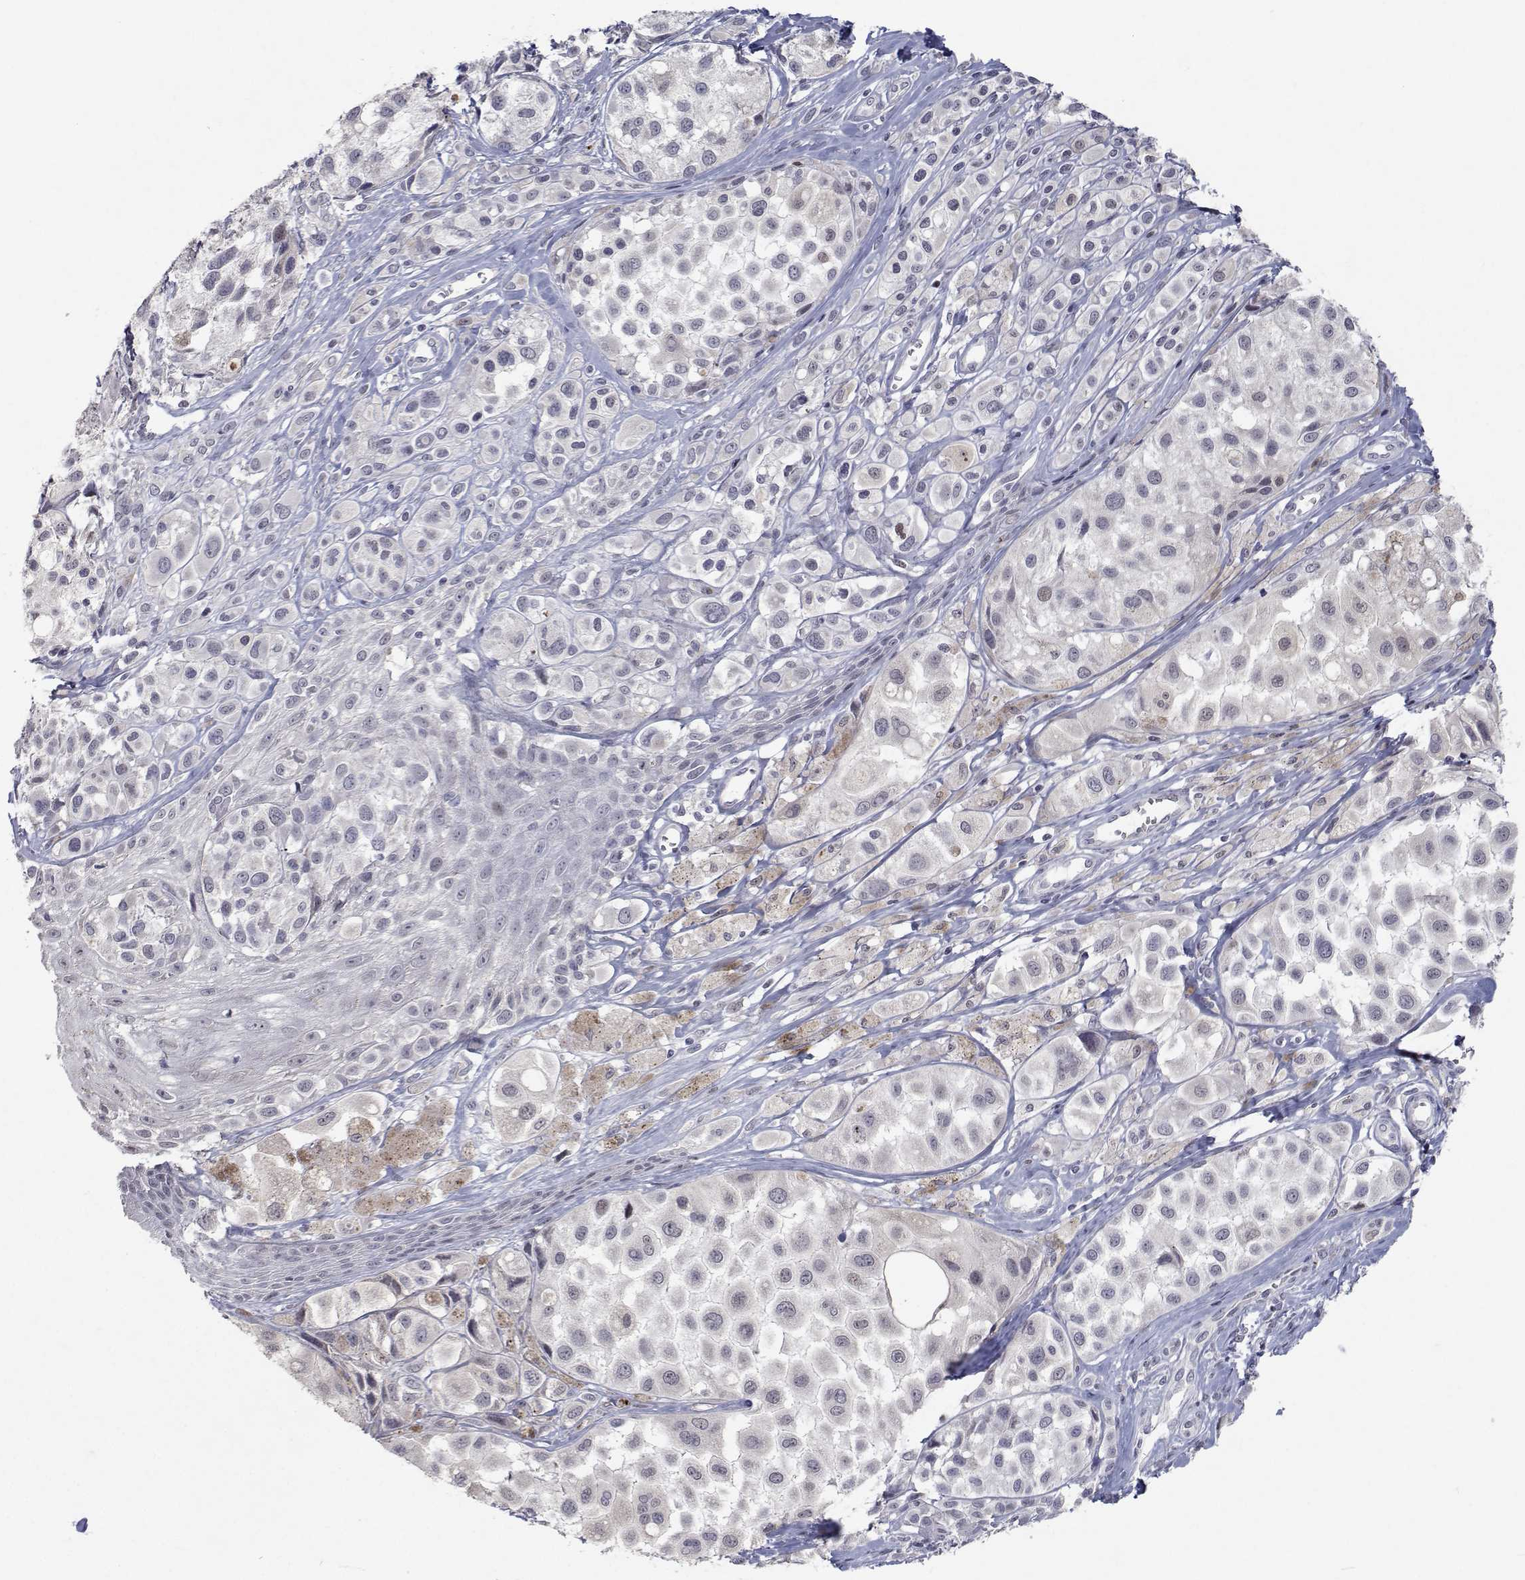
{"staining": {"intensity": "negative", "quantity": "none", "location": "none"}, "tissue": "melanoma", "cell_type": "Tumor cells", "image_type": "cancer", "snomed": [{"axis": "morphology", "description": "Malignant melanoma, NOS"}, {"axis": "topography", "description": "Skin"}], "caption": "IHC image of neoplastic tissue: human malignant melanoma stained with DAB (3,3'-diaminobenzidine) demonstrates no significant protein positivity in tumor cells. (Immunohistochemistry (ihc), brightfield microscopy, high magnification).", "gene": "RBPJL", "patient": {"sex": "male", "age": 77}}